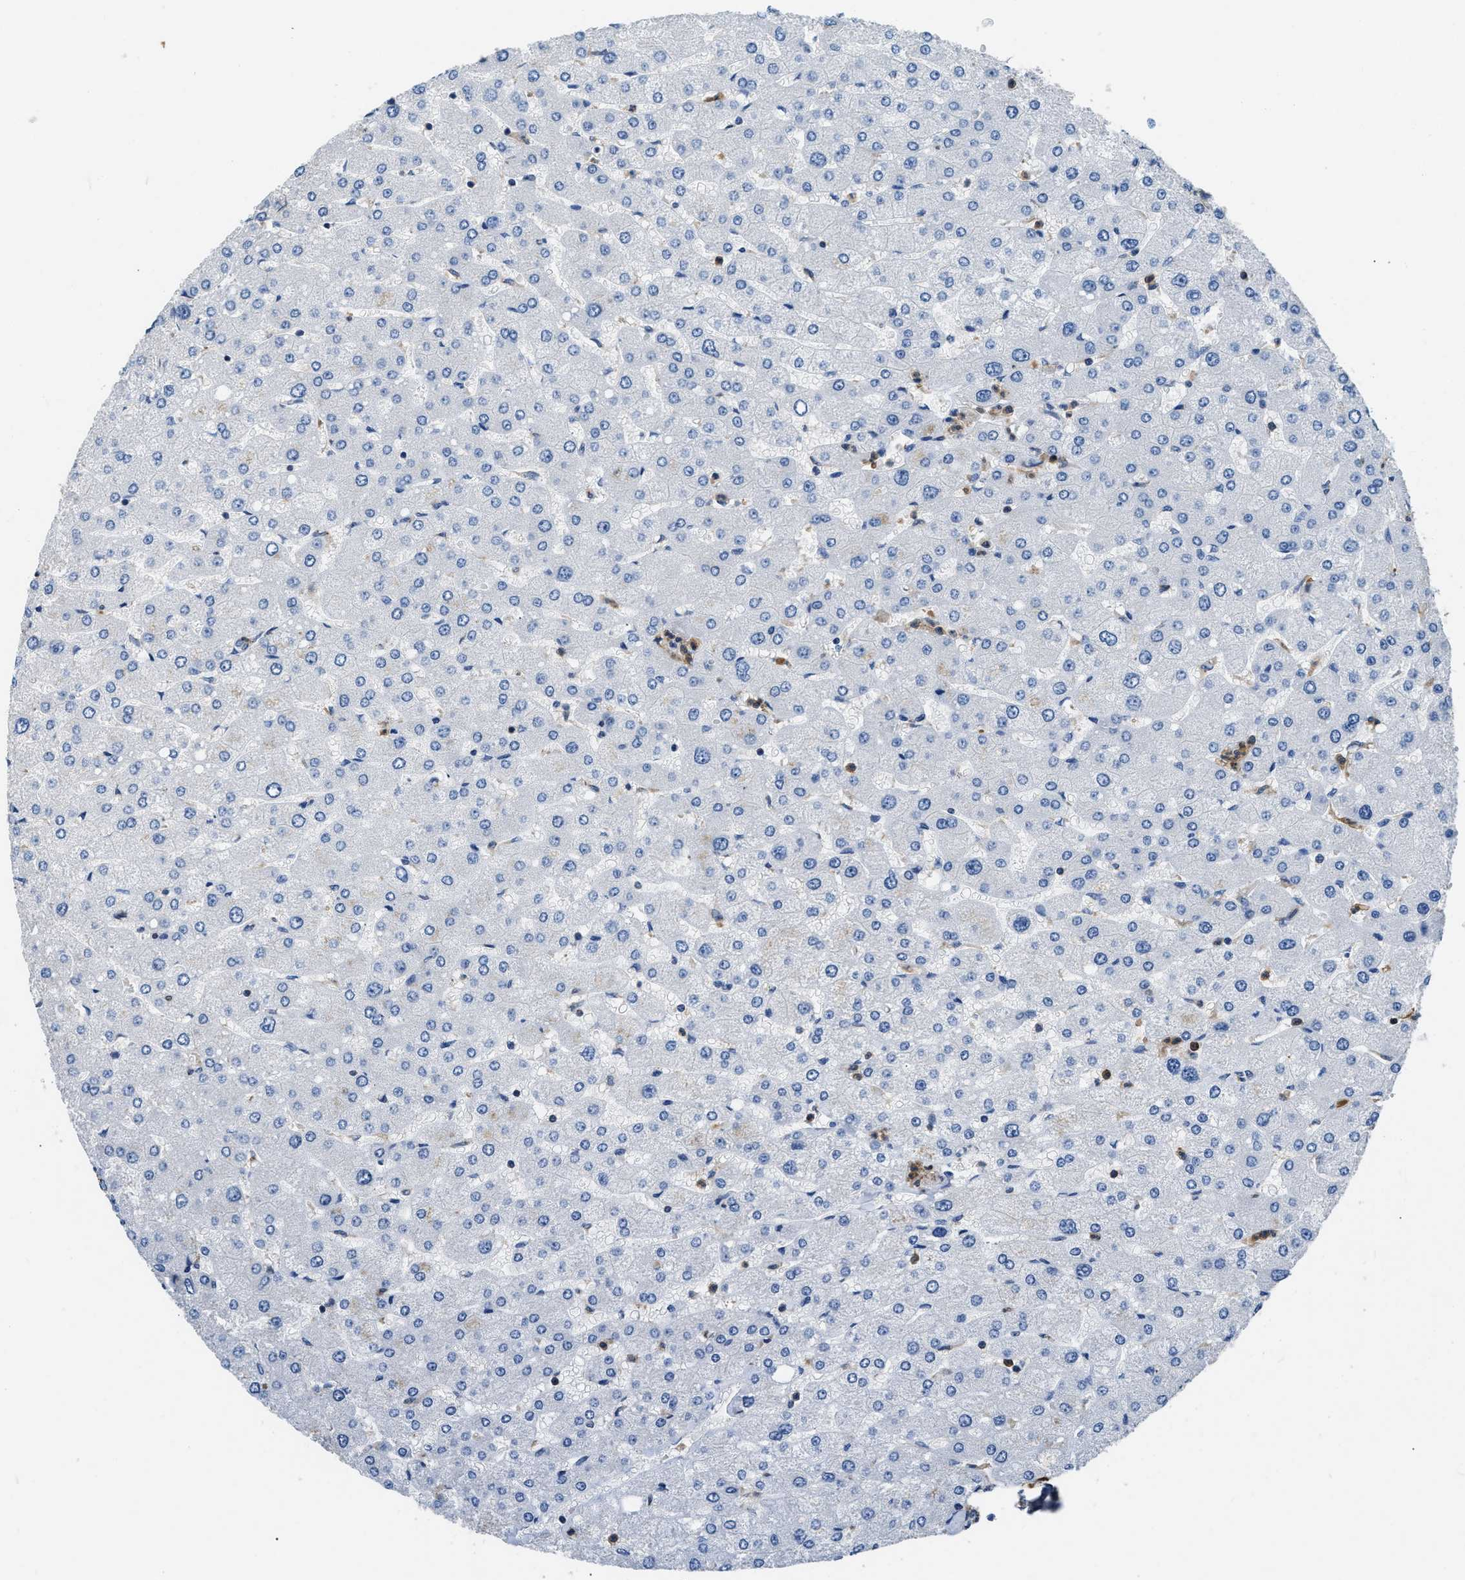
{"staining": {"intensity": "weak", "quantity": ">75%", "location": "cytoplasmic/membranous"}, "tissue": "liver", "cell_type": "Cholangiocytes", "image_type": "normal", "snomed": [{"axis": "morphology", "description": "Normal tissue, NOS"}, {"axis": "topography", "description": "Liver"}], "caption": "Cholangiocytes show weak cytoplasmic/membranous expression in about >75% of cells in unremarkable liver. (IHC, brightfield microscopy, high magnification).", "gene": "PKM", "patient": {"sex": "male", "age": 55}}